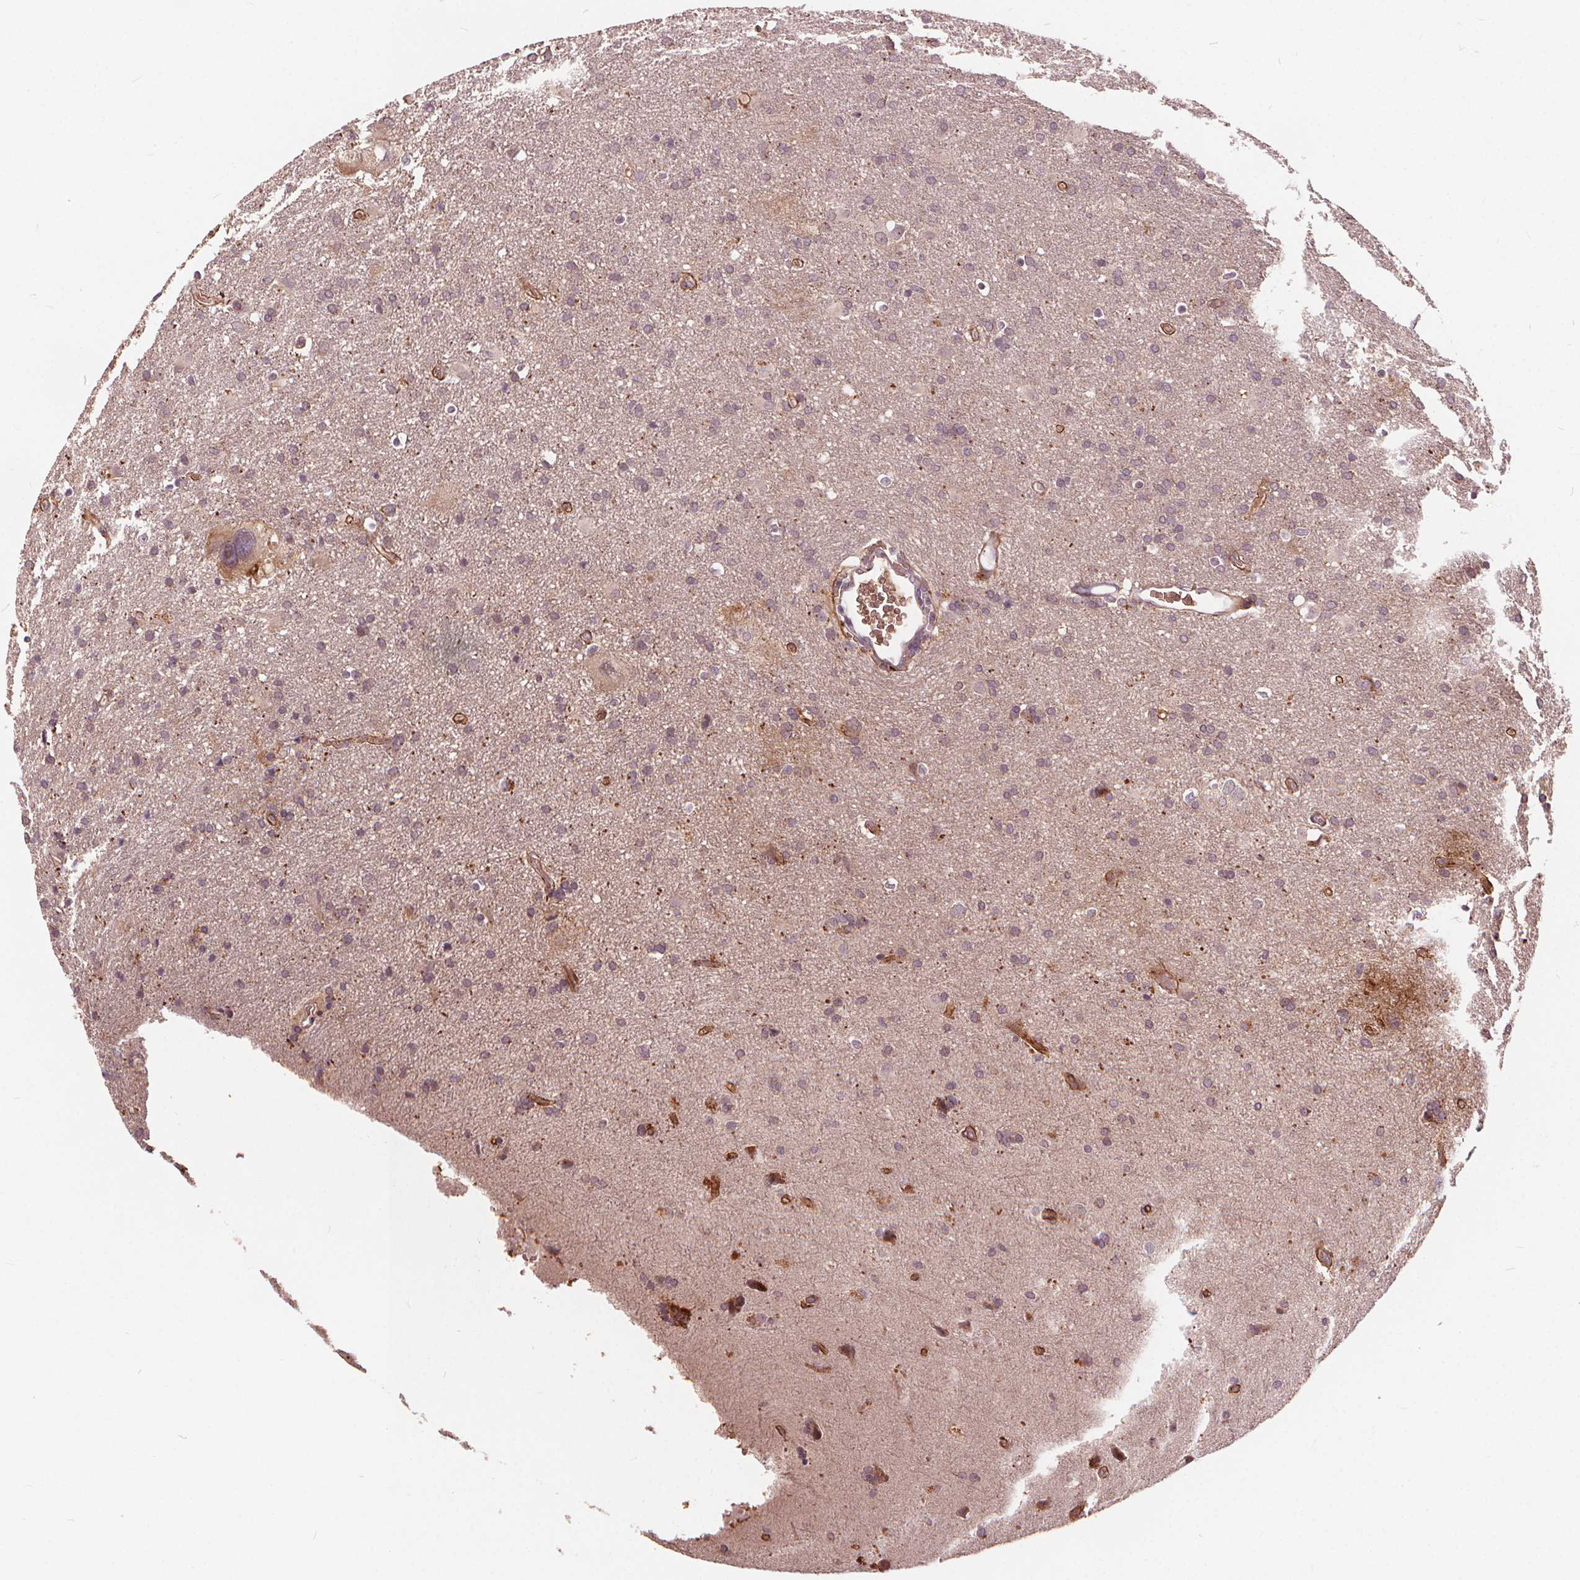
{"staining": {"intensity": "weak", "quantity": "<25%", "location": "cytoplasmic/membranous"}, "tissue": "glioma", "cell_type": "Tumor cells", "image_type": "cancer", "snomed": [{"axis": "morphology", "description": "Glioma, malignant, Low grade"}, {"axis": "topography", "description": "Brain"}], "caption": "This is a histopathology image of immunohistochemistry (IHC) staining of malignant glioma (low-grade), which shows no expression in tumor cells.", "gene": "IPO13", "patient": {"sex": "male", "age": 66}}